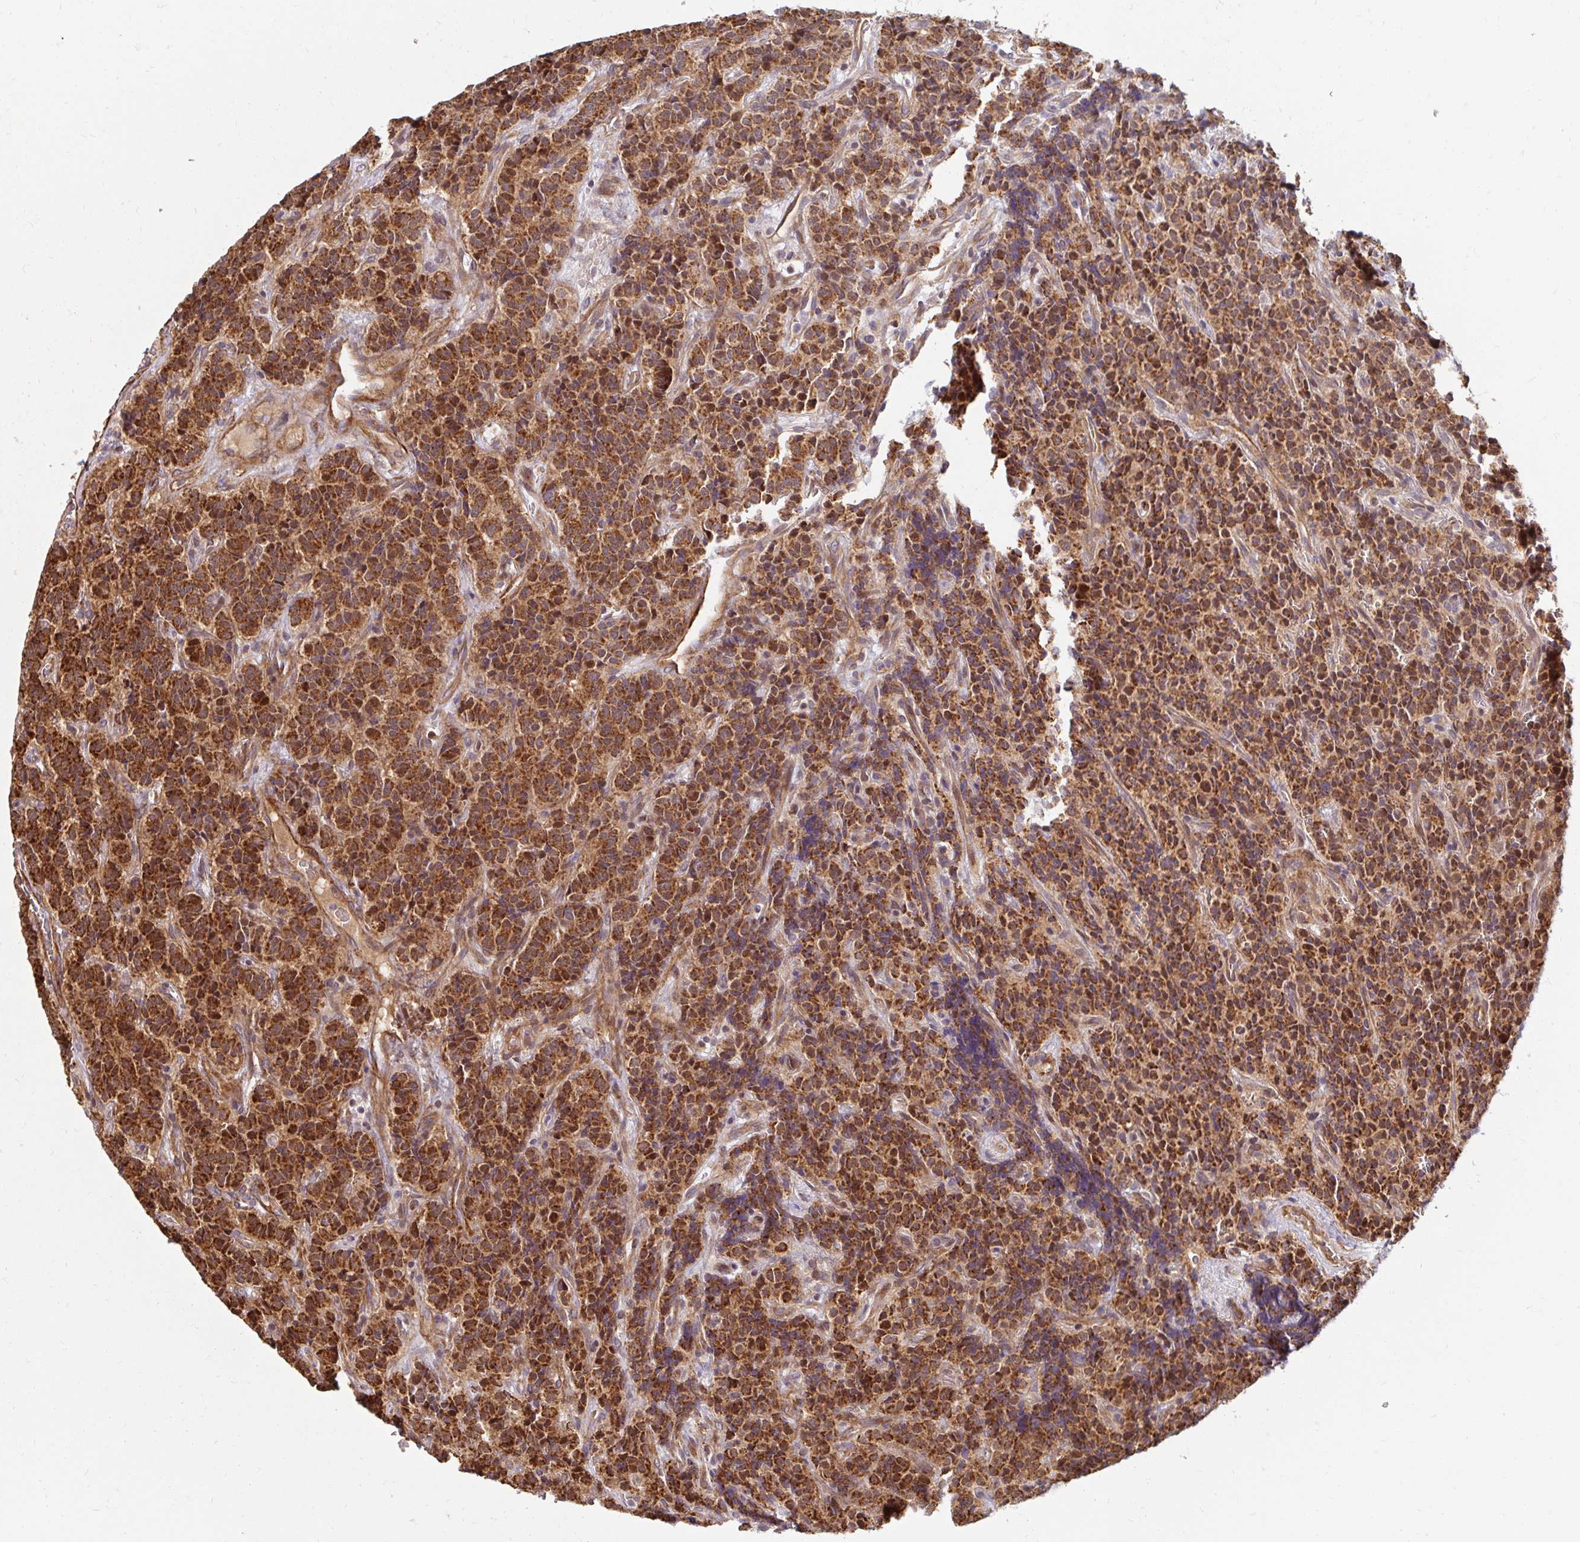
{"staining": {"intensity": "strong", "quantity": ">75%", "location": "cytoplasmic/membranous,nuclear"}, "tissue": "carcinoid", "cell_type": "Tumor cells", "image_type": "cancer", "snomed": [{"axis": "morphology", "description": "Carcinoid, malignant, NOS"}, {"axis": "topography", "description": "Pancreas"}], "caption": "Immunohistochemical staining of human carcinoid (malignant) reveals strong cytoplasmic/membranous and nuclear protein positivity in about >75% of tumor cells.", "gene": "BTF3", "patient": {"sex": "male", "age": 36}}